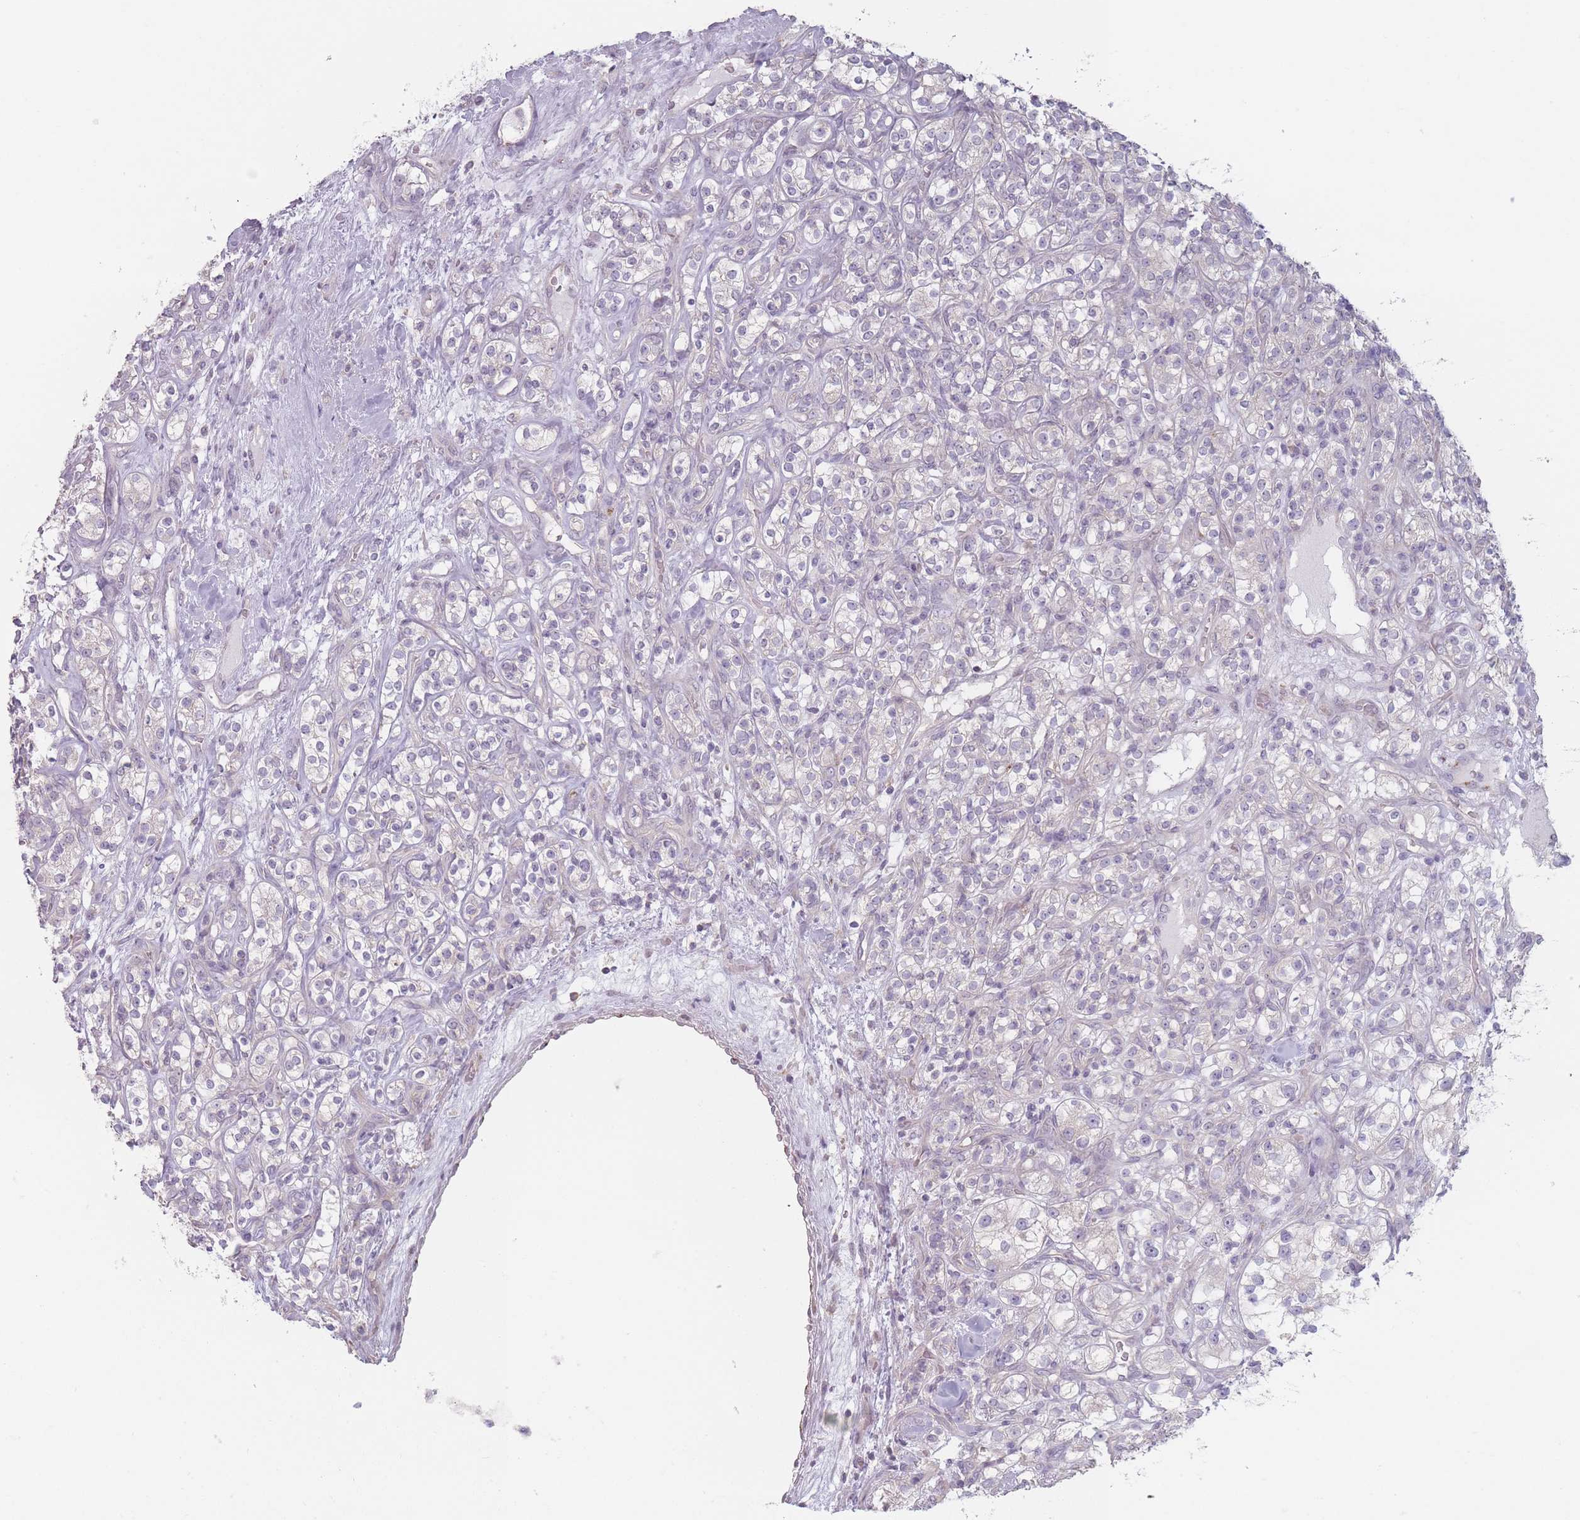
{"staining": {"intensity": "negative", "quantity": "none", "location": "none"}, "tissue": "renal cancer", "cell_type": "Tumor cells", "image_type": "cancer", "snomed": [{"axis": "morphology", "description": "Adenocarcinoma, NOS"}, {"axis": "topography", "description": "Kidney"}], "caption": "Histopathology image shows no protein expression in tumor cells of renal adenocarcinoma tissue.", "gene": "AKAIN1", "patient": {"sex": "male", "age": 77}}